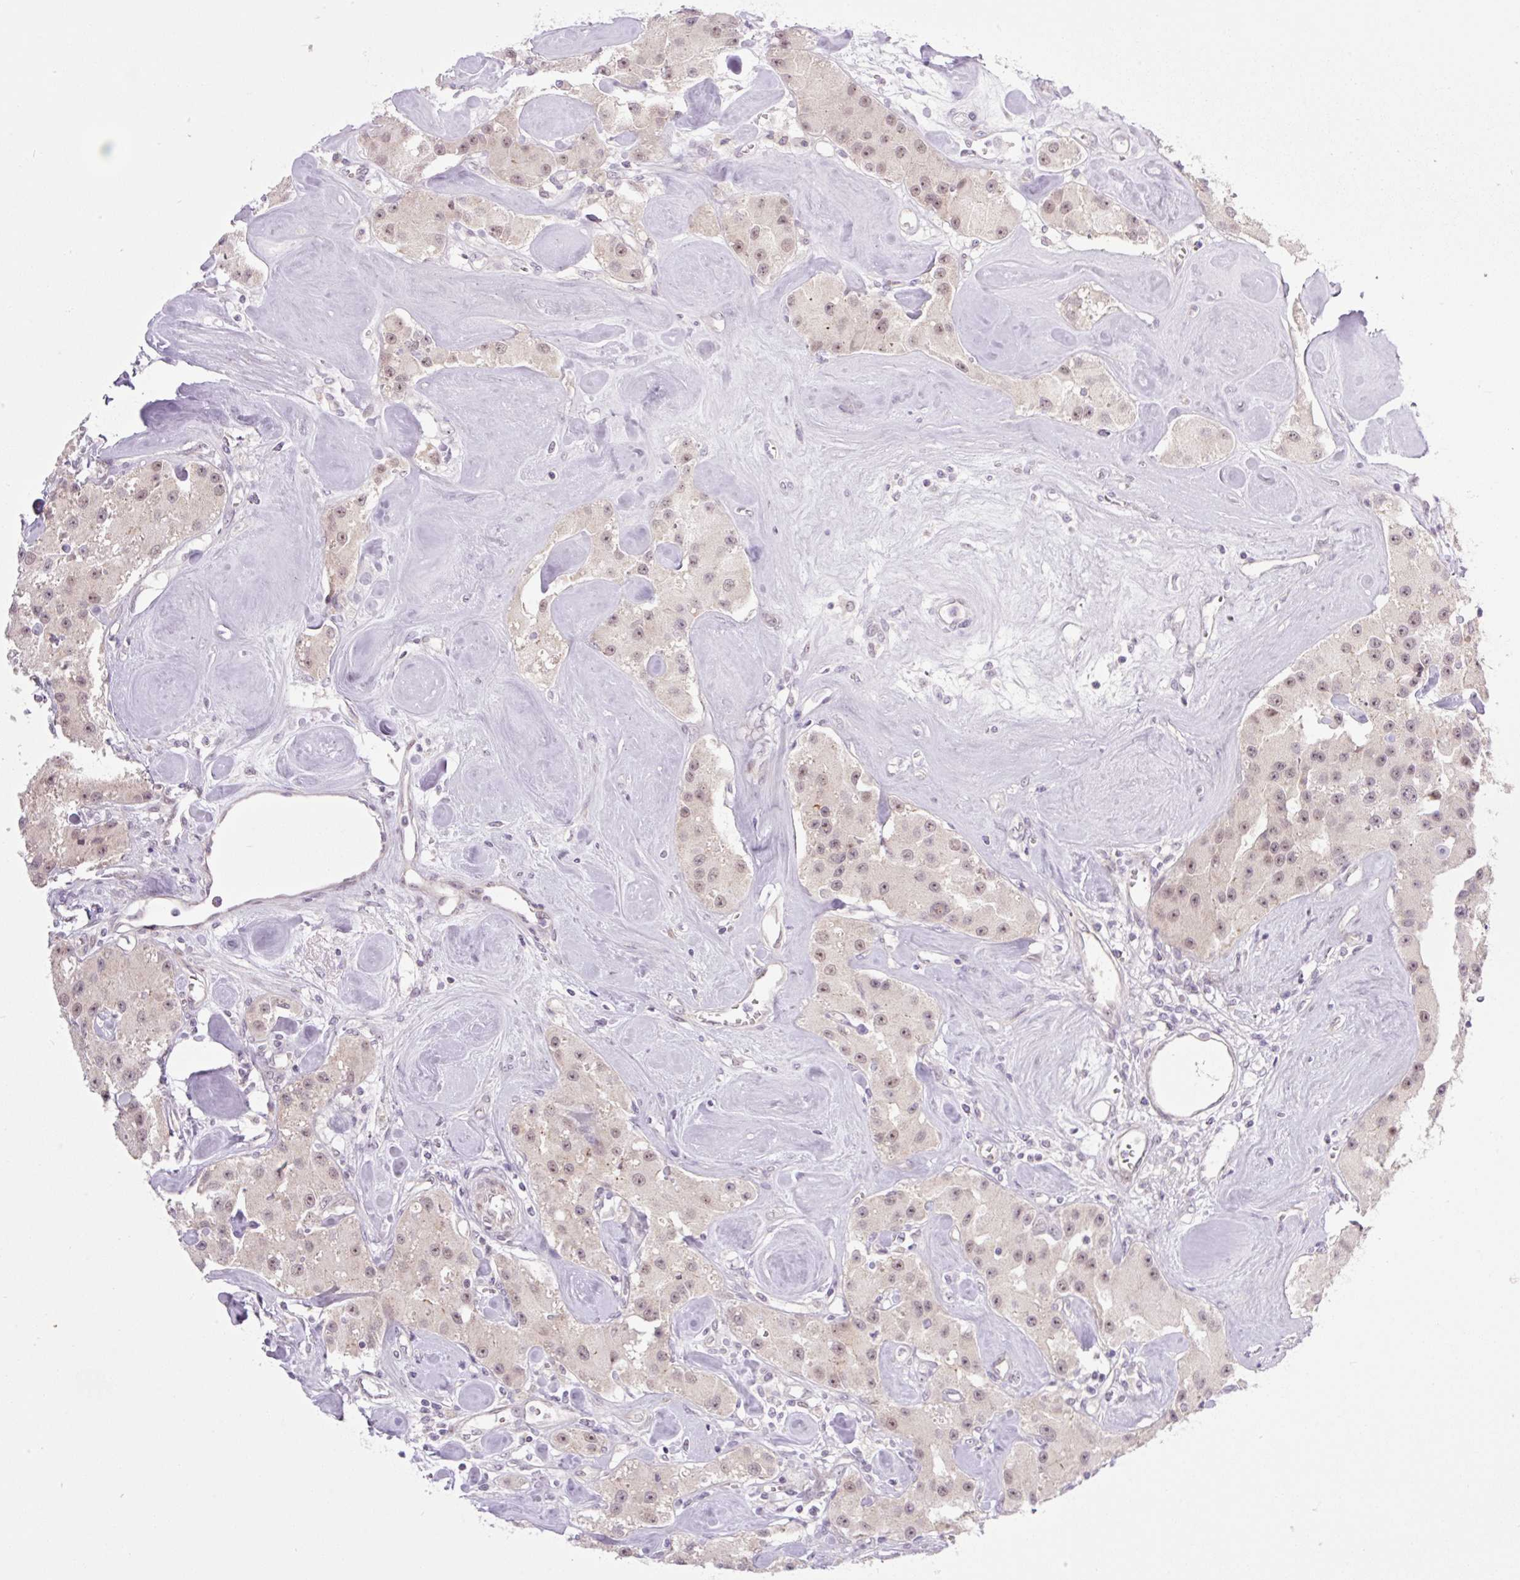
{"staining": {"intensity": "weak", "quantity": ">75%", "location": "nuclear"}, "tissue": "carcinoid", "cell_type": "Tumor cells", "image_type": "cancer", "snomed": [{"axis": "morphology", "description": "Carcinoid, malignant, NOS"}, {"axis": "topography", "description": "Pancreas"}], "caption": "Carcinoid was stained to show a protein in brown. There is low levels of weak nuclear positivity in about >75% of tumor cells. (DAB IHC, brown staining for protein, blue staining for nuclei).", "gene": "ICE1", "patient": {"sex": "male", "age": 41}}